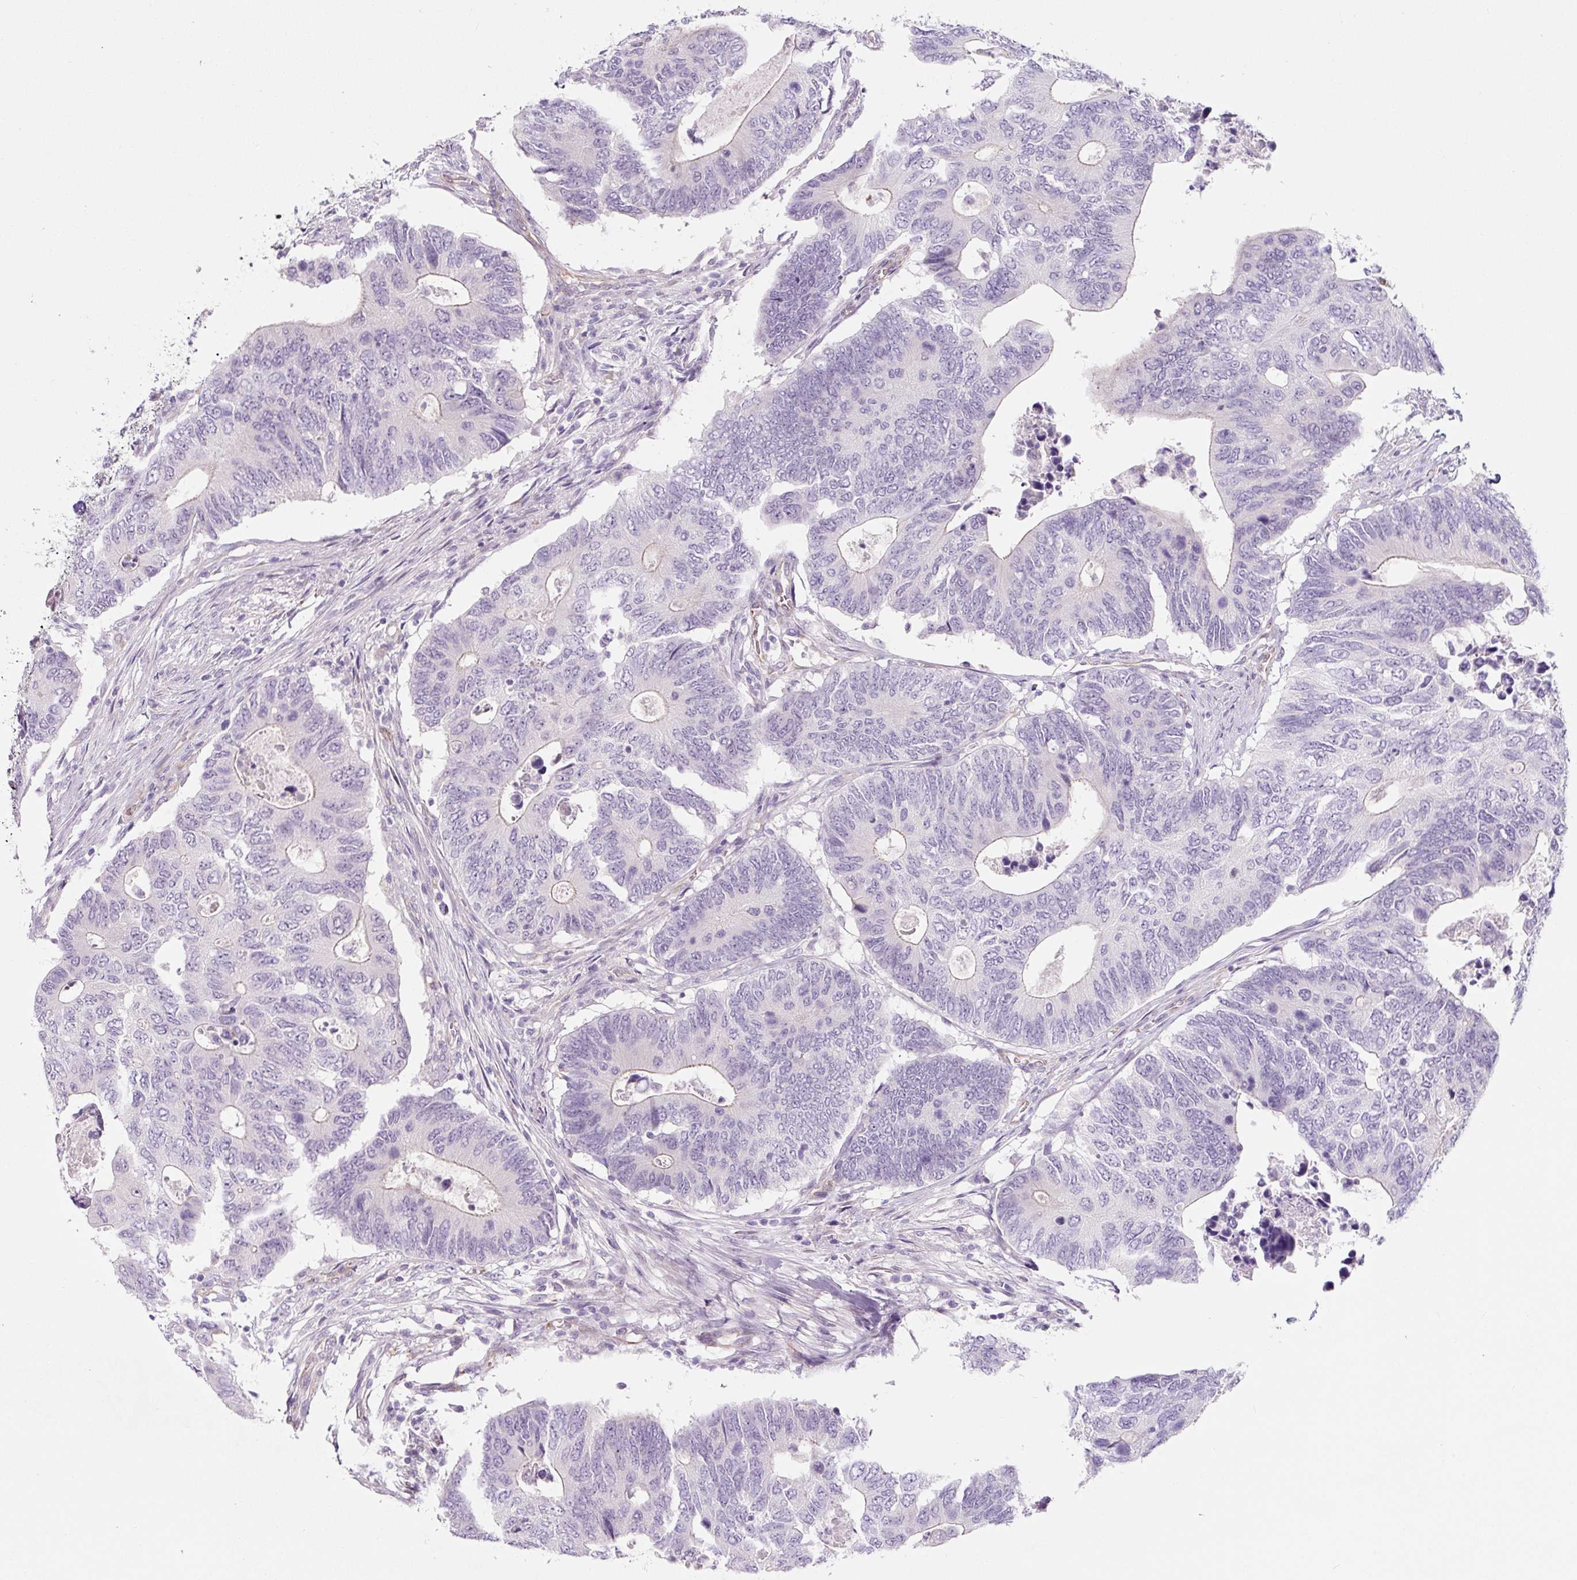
{"staining": {"intensity": "negative", "quantity": "none", "location": "none"}, "tissue": "colorectal cancer", "cell_type": "Tumor cells", "image_type": "cancer", "snomed": [{"axis": "morphology", "description": "Adenocarcinoma, NOS"}, {"axis": "topography", "description": "Colon"}], "caption": "Photomicrograph shows no protein positivity in tumor cells of colorectal cancer (adenocarcinoma) tissue.", "gene": "CCL25", "patient": {"sex": "male", "age": 87}}